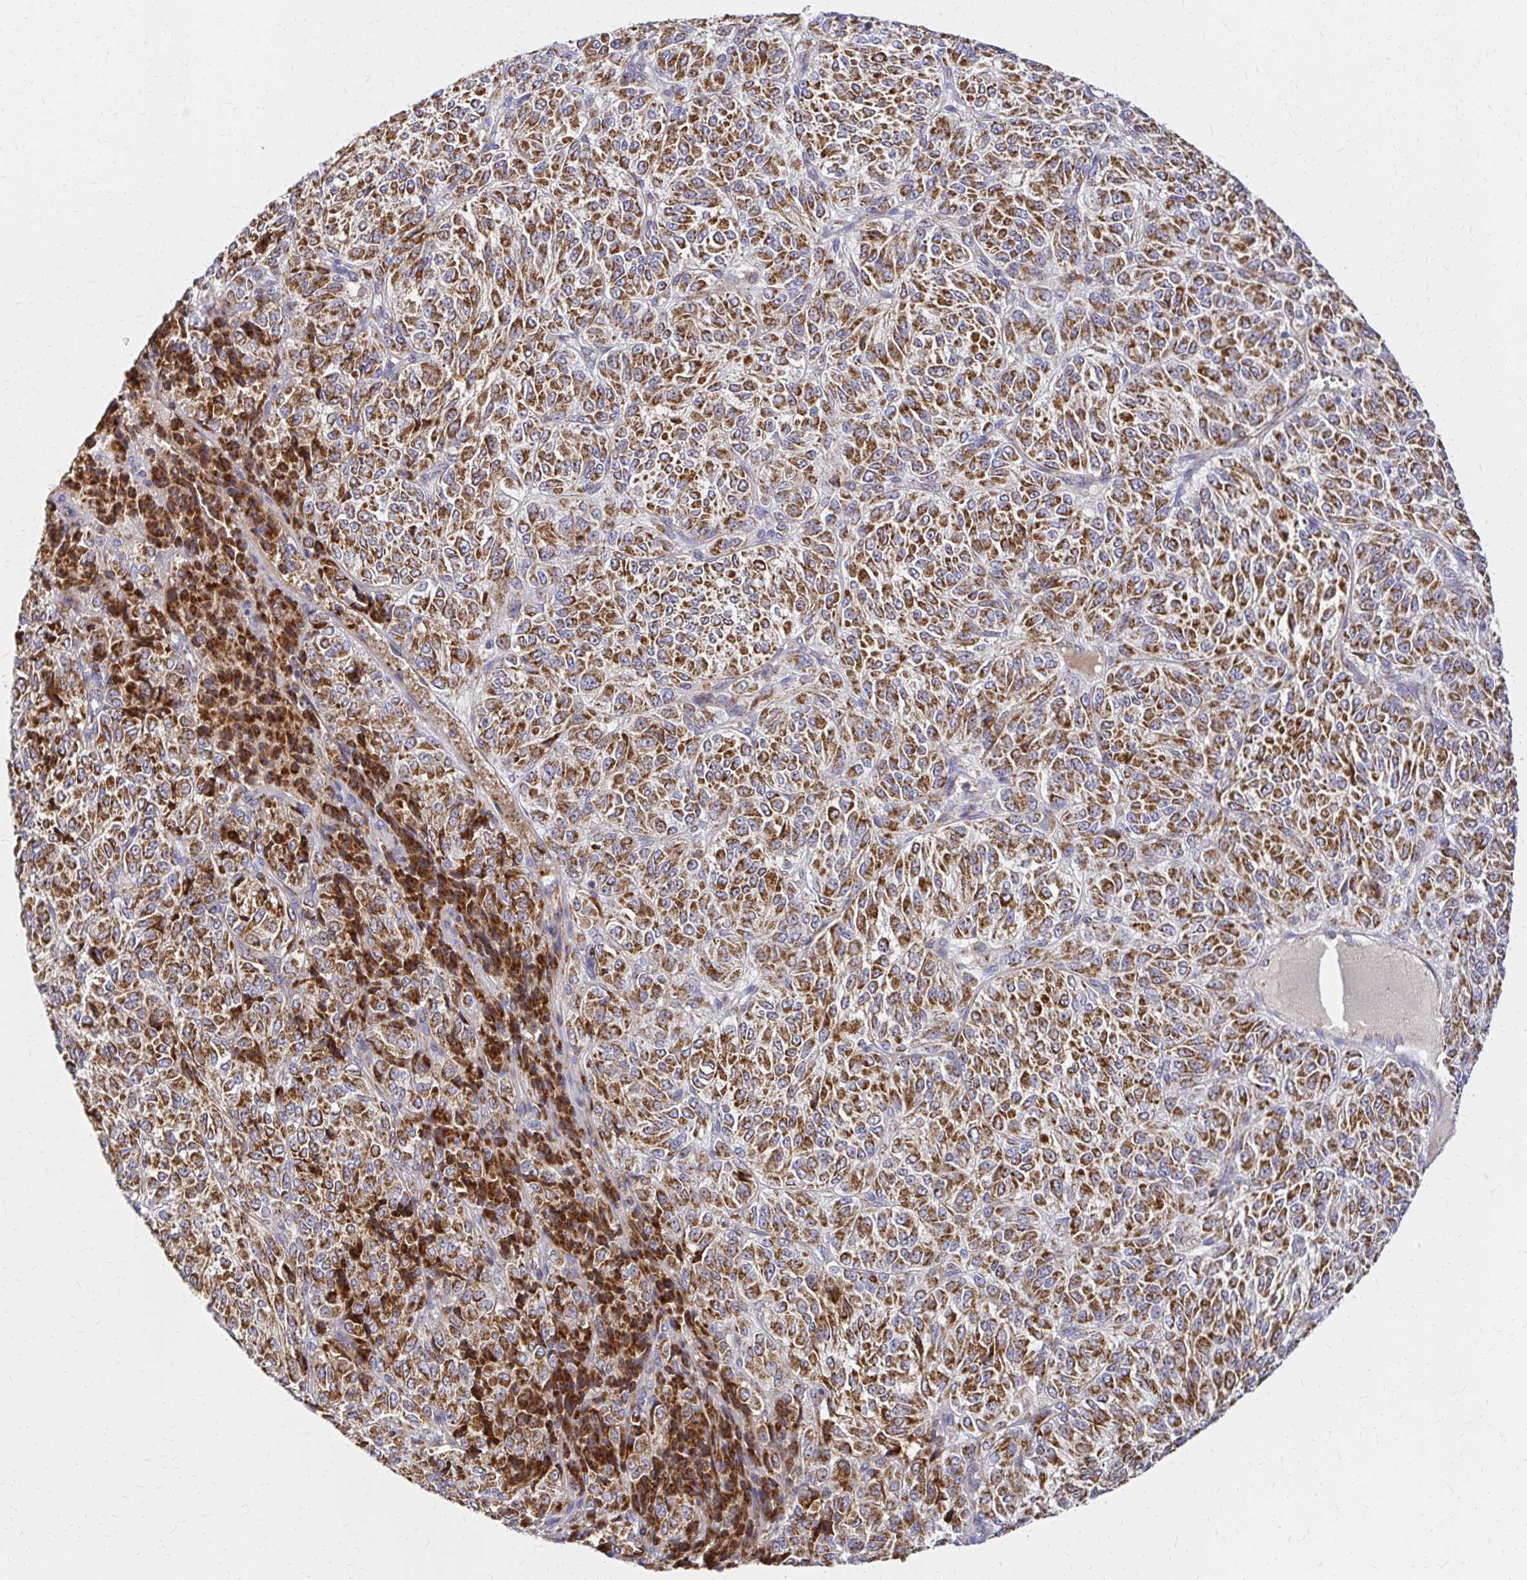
{"staining": {"intensity": "moderate", "quantity": ">75%", "location": "cytoplasmic/membranous"}, "tissue": "melanoma", "cell_type": "Tumor cells", "image_type": "cancer", "snomed": [{"axis": "morphology", "description": "Malignant melanoma, Metastatic site"}, {"axis": "topography", "description": "Brain"}], "caption": "Protein expression analysis of human malignant melanoma (metastatic site) reveals moderate cytoplasmic/membranous expression in about >75% of tumor cells.", "gene": "MRPL13", "patient": {"sex": "female", "age": 56}}